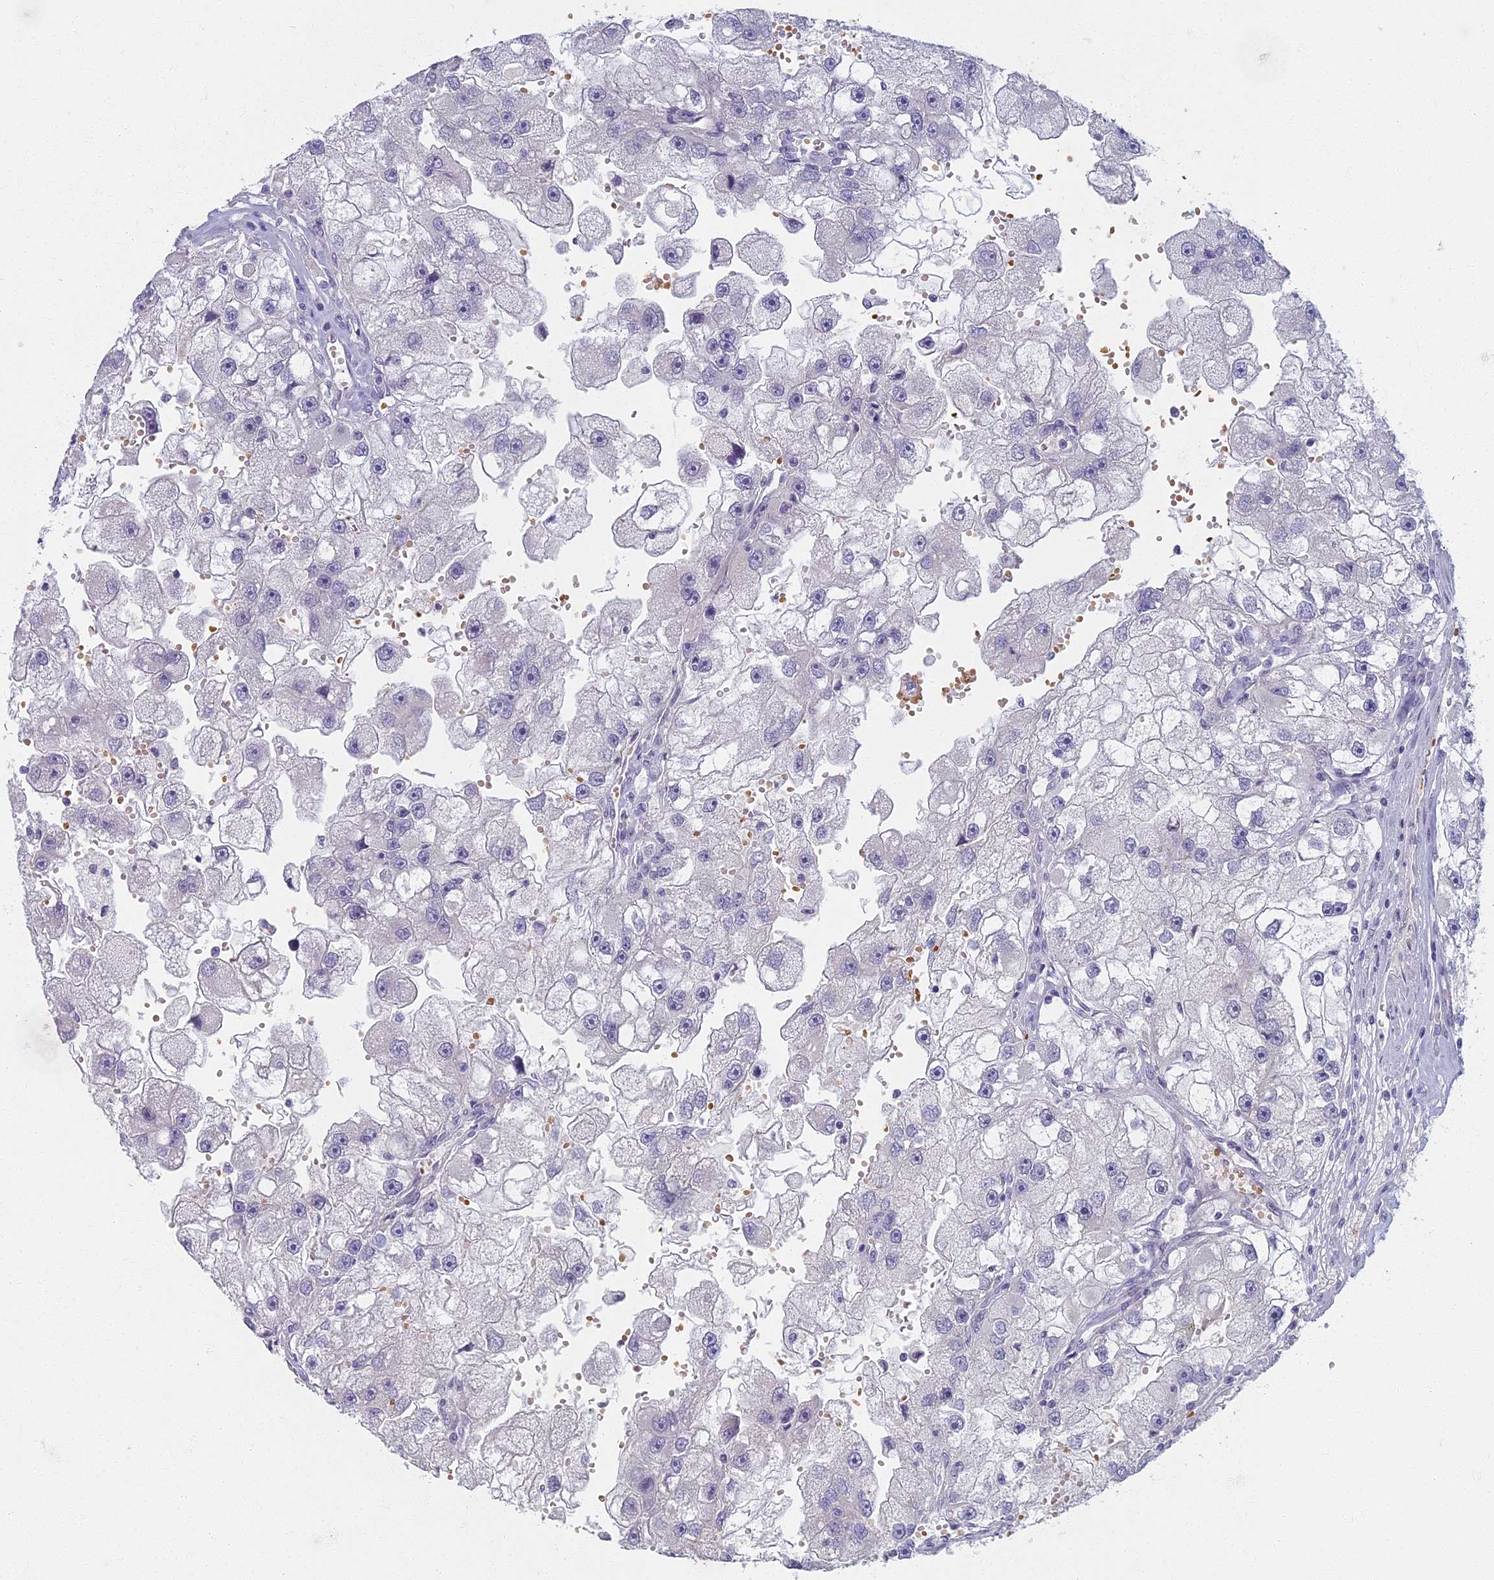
{"staining": {"intensity": "negative", "quantity": "none", "location": "none"}, "tissue": "renal cancer", "cell_type": "Tumor cells", "image_type": "cancer", "snomed": [{"axis": "morphology", "description": "Adenocarcinoma, NOS"}, {"axis": "topography", "description": "Kidney"}], "caption": "A histopathology image of adenocarcinoma (renal) stained for a protein exhibits no brown staining in tumor cells. (DAB (3,3'-diaminobenzidine) immunohistochemistry with hematoxylin counter stain).", "gene": "ARL15", "patient": {"sex": "male", "age": 63}}